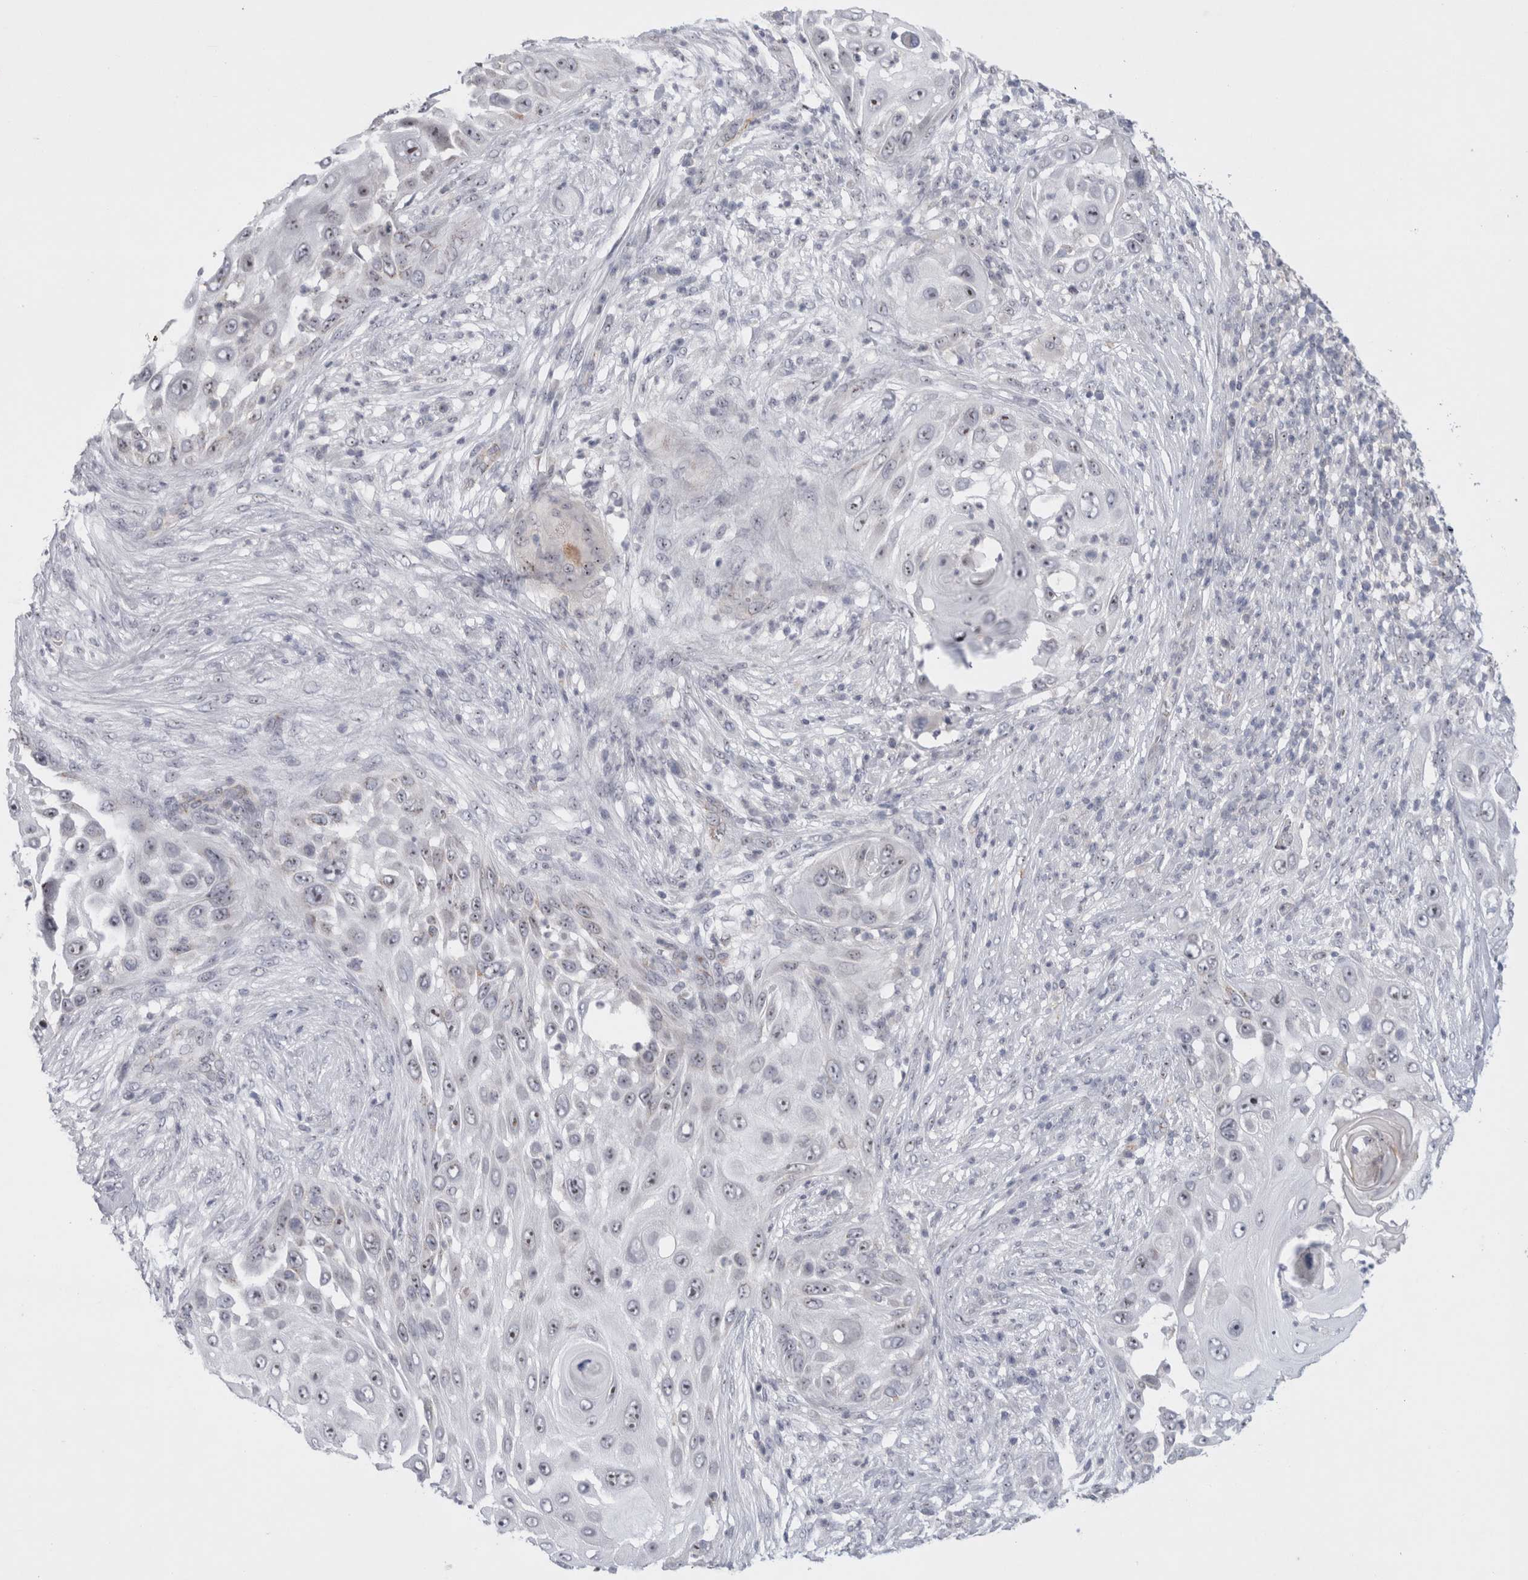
{"staining": {"intensity": "weak", "quantity": "25%-75%", "location": "nuclear"}, "tissue": "skin cancer", "cell_type": "Tumor cells", "image_type": "cancer", "snomed": [{"axis": "morphology", "description": "Squamous cell carcinoma, NOS"}, {"axis": "topography", "description": "Skin"}], "caption": "IHC of human skin cancer (squamous cell carcinoma) displays low levels of weak nuclear staining in approximately 25%-75% of tumor cells.", "gene": "CERS5", "patient": {"sex": "female", "age": 44}}